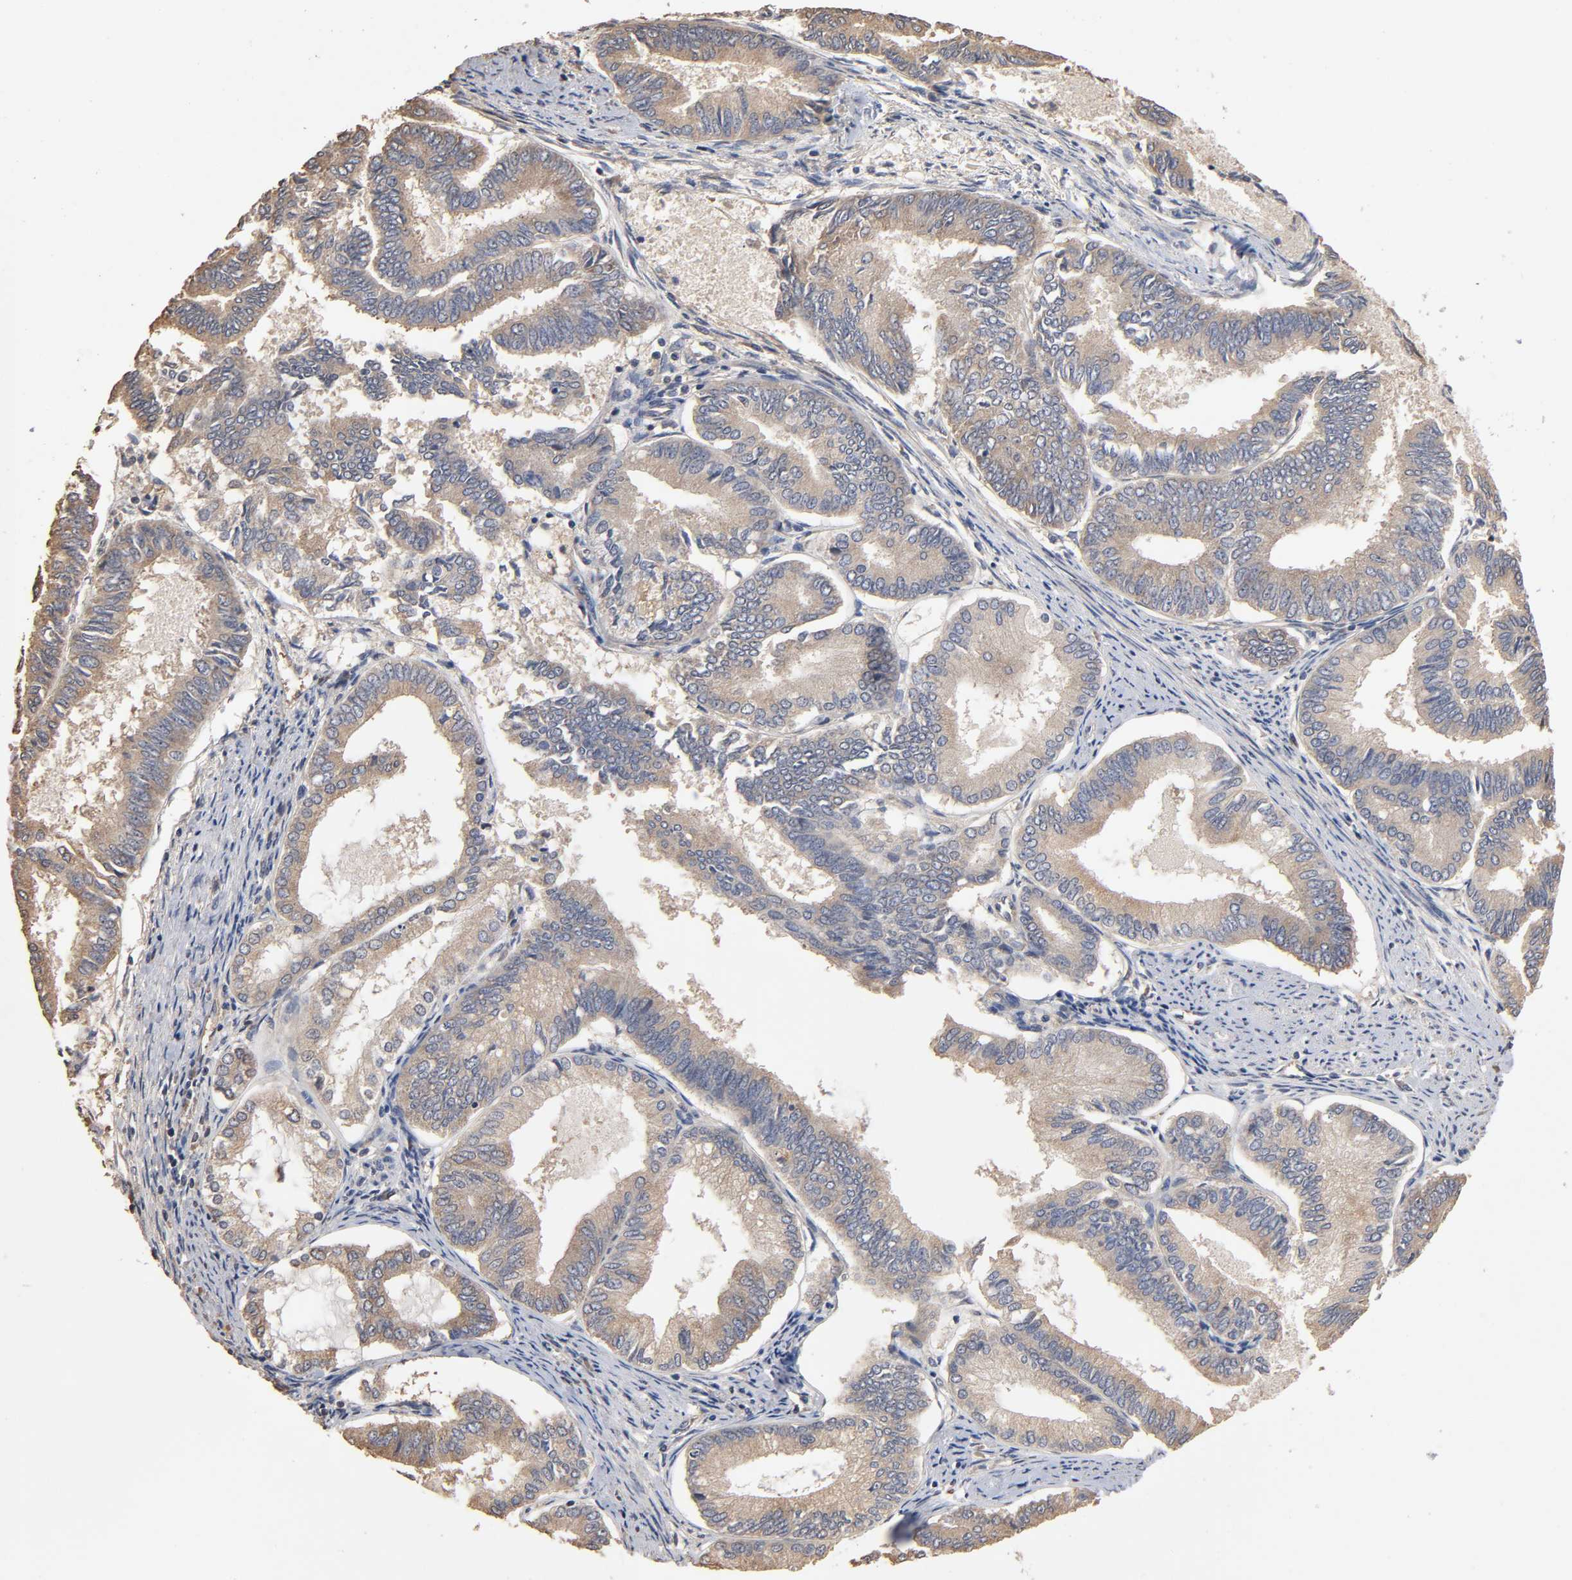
{"staining": {"intensity": "weak", "quantity": ">75%", "location": "cytoplasmic/membranous"}, "tissue": "endometrial cancer", "cell_type": "Tumor cells", "image_type": "cancer", "snomed": [{"axis": "morphology", "description": "Adenocarcinoma, NOS"}, {"axis": "topography", "description": "Endometrium"}], "caption": "Protein expression by IHC exhibits weak cytoplasmic/membranous expression in about >75% of tumor cells in endometrial cancer (adenocarcinoma). (DAB IHC with brightfield microscopy, high magnification).", "gene": "ARHGEF7", "patient": {"sex": "female", "age": 86}}